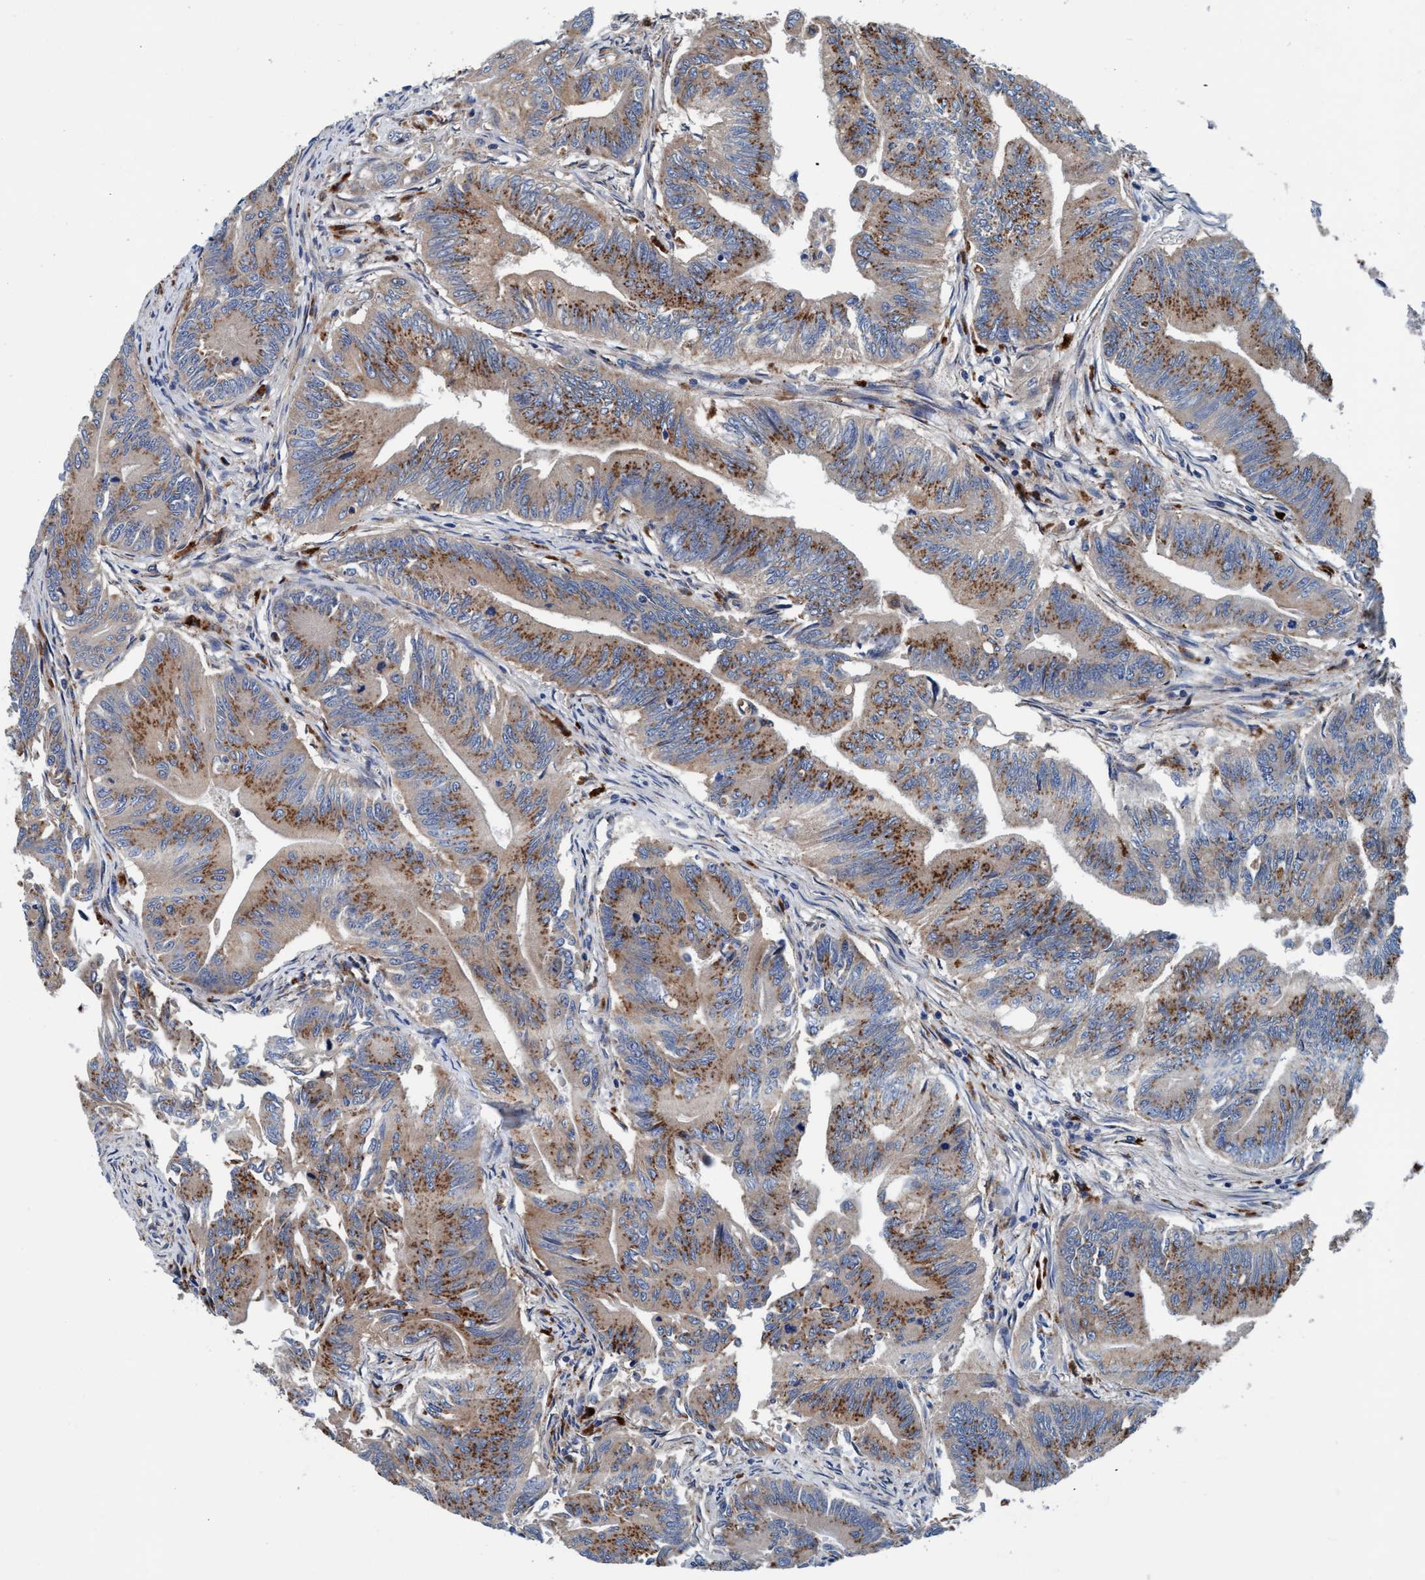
{"staining": {"intensity": "moderate", "quantity": ">75%", "location": "cytoplasmic/membranous"}, "tissue": "colorectal cancer", "cell_type": "Tumor cells", "image_type": "cancer", "snomed": [{"axis": "morphology", "description": "Adenoma, NOS"}, {"axis": "morphology", "description": "Adenocarcinoma, NOS"}, {"axis": "topography", "description": "Colon"}], "caption": "Colorectal adenocarcinoma stained with a brown dye demonstrates moderate cytoplasmic/membranous positive positivity in about >75% of tumor cells.", "gene": "ENDOG", "patient": {"sex": "male", "age": 79}}